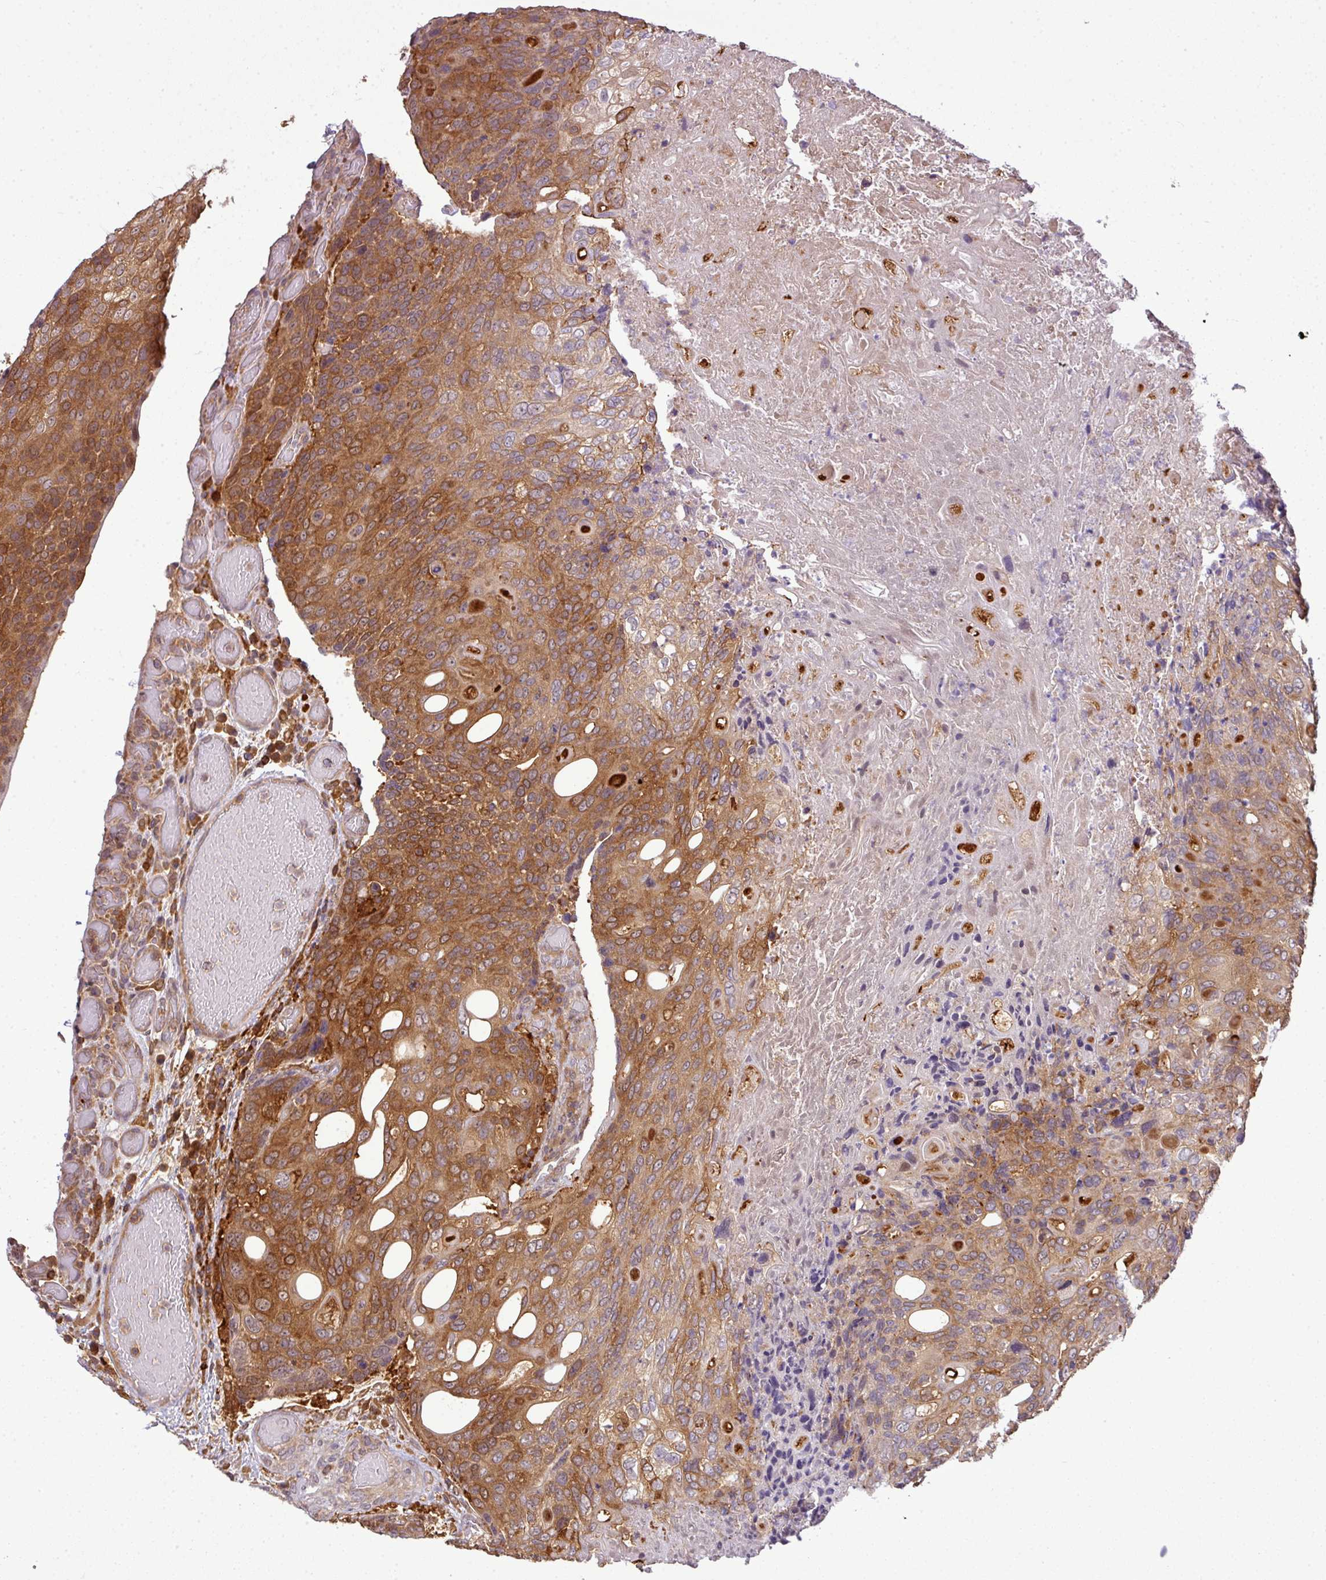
{"staining": {"intensity": "moderate", "quantity": ">75%", "location": "cytoplasmic/membranous"}, "tissue": "urothelial cancer", "cell_type": "Tumor cells", "image_type": "cancer", "snomed": [{"axis": "morphology", "description": "Urothelial carcinoma, High grade"}, {"axis": "topography", "description": "Urinary bladder"}], "caption": "There is medium levels of moderate cytoplasmic/membranous staining in tumor cells of urothelial cancer, as demonstrated by immunohistochemical staining (brown color).", "gene": "STAT5A", "patient": {"sex": "female", "age": 70}}